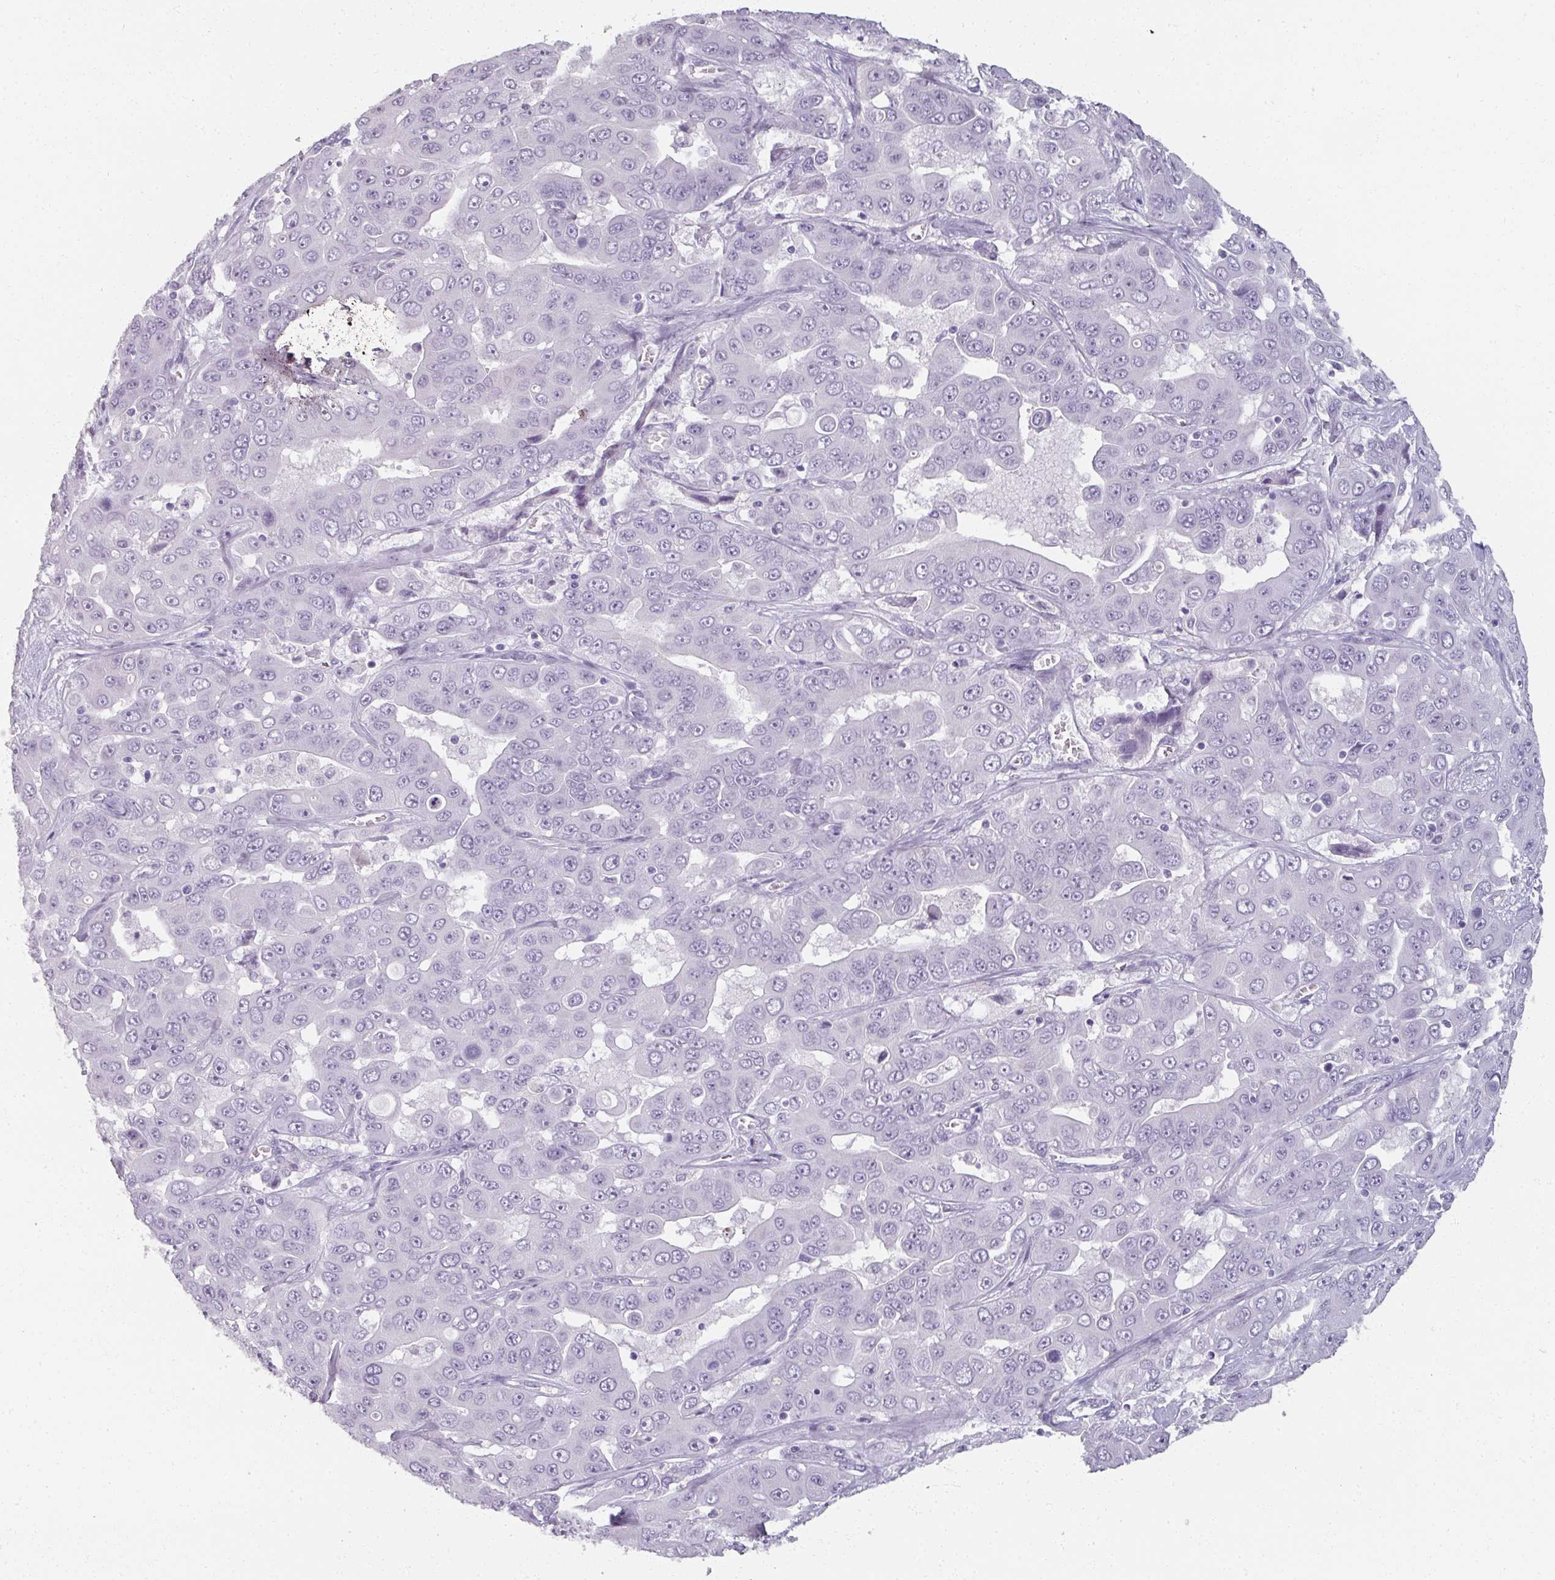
{"staining": {"intensity": "negative", "quantity": "none", "location": "none"}, "tissue": "liver cancer", "cell_type": "Tumor cells", "image_type": "cancer", "snomed": [{"axis": "morphology", "description": "Cholangiocarcinoma"}, {"axis": "topography", "description": "Liver"}], "caption": "Immunohistochemical staining of liver cancer (cholangiocarcinoma) displays no significant staining in tumor cells.", "gene": "REG3G", "patient": {"sex": "female", "age": 52}}